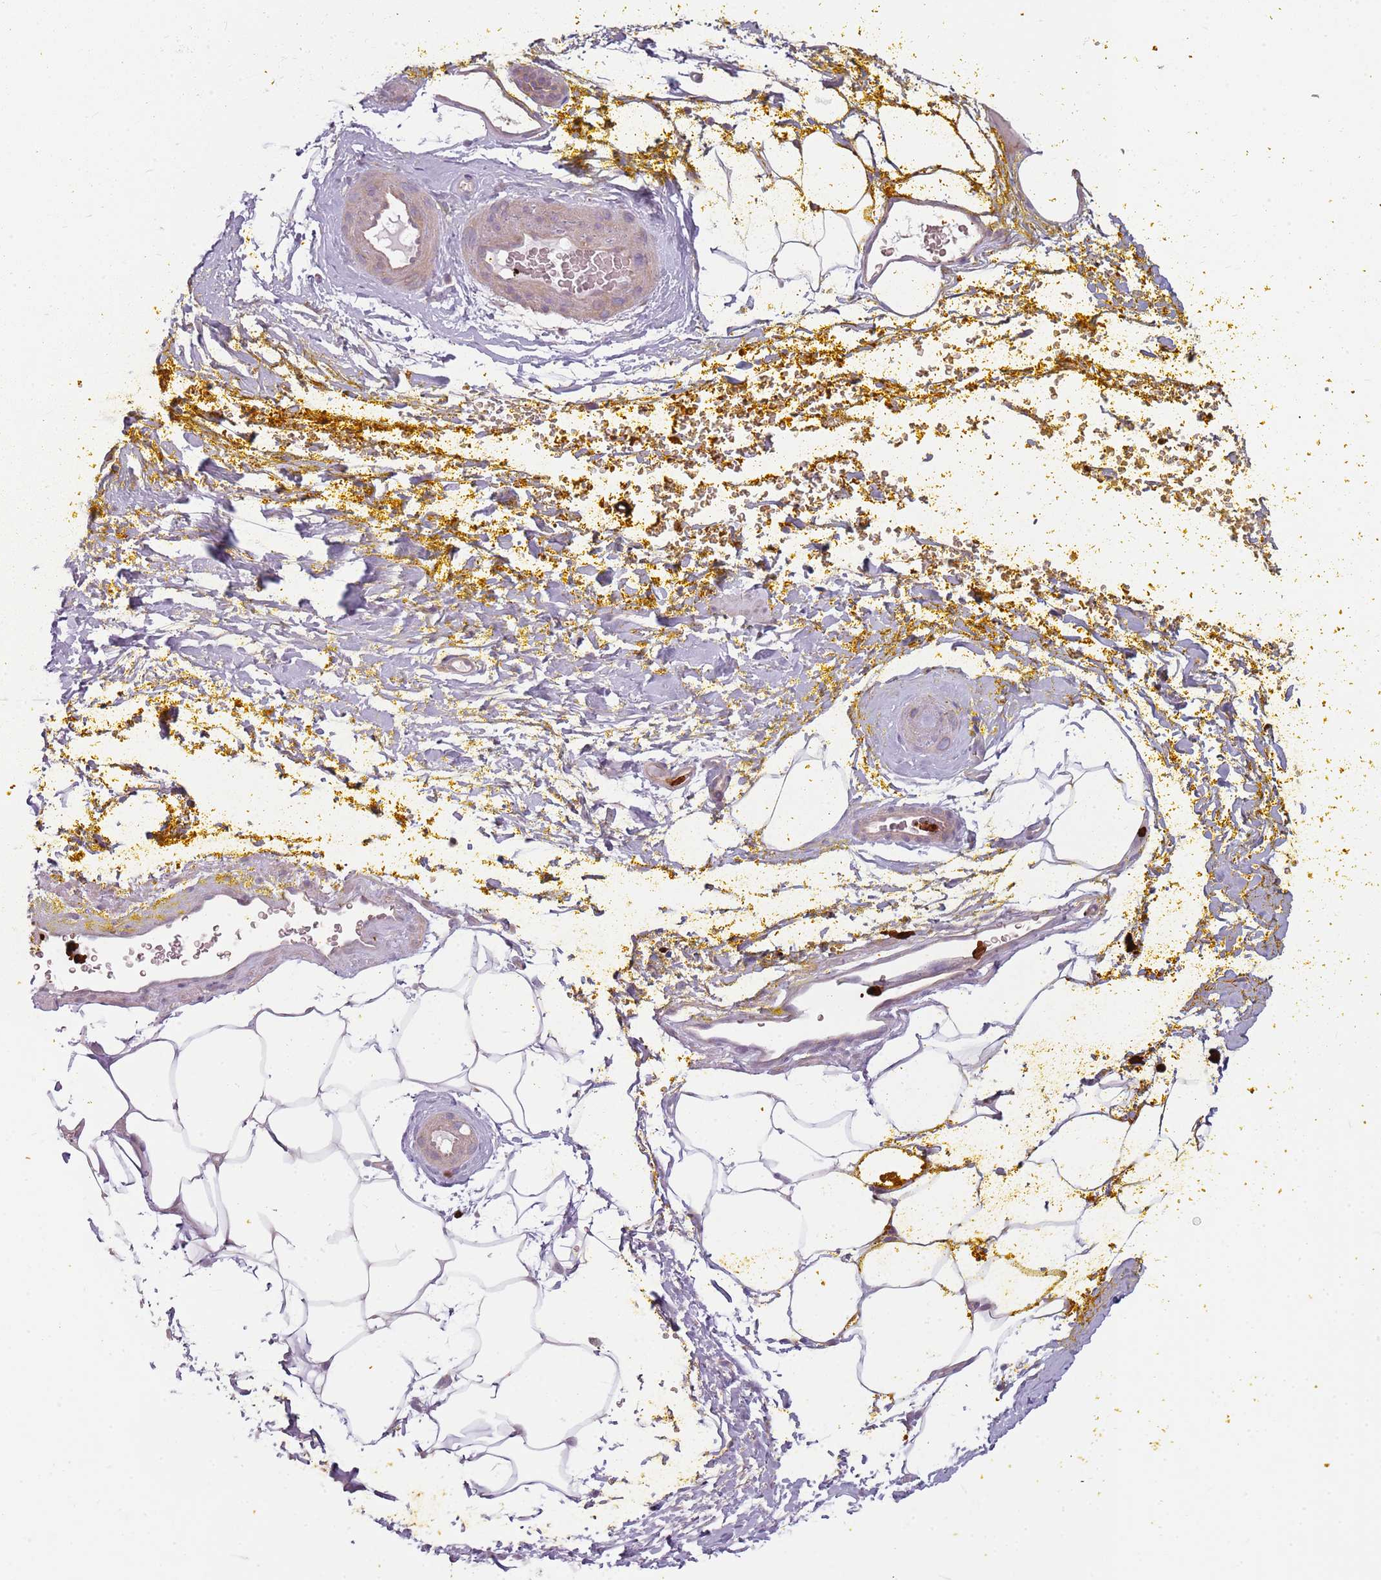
{"staining": {"intensity": "moderate", "quantity": ">75%", "location": "cytoplasmic/membranous"}, "tissue": "adipose tissue", "cell_type": "Adipocytes", "image_type": "normal", "snomed": [{"axis": "morphology", "description": "Normal tissue, NOS"}, {"axis": "morphology", "description": "Adenocarcinoma, Low grade"}, {"axis": "topography", "description": "Prostate"}, {"axis": "topography", "description": "Peripheral nerve tissue"}], "caption": "Human adipose tissue stained for a protein (brown) displays moderate cytoplasmic/membranous positive expression in approximately >75% of adipocytes.", "gene": "SPAG4", "patient": {"sex": "male", "age": 63}}